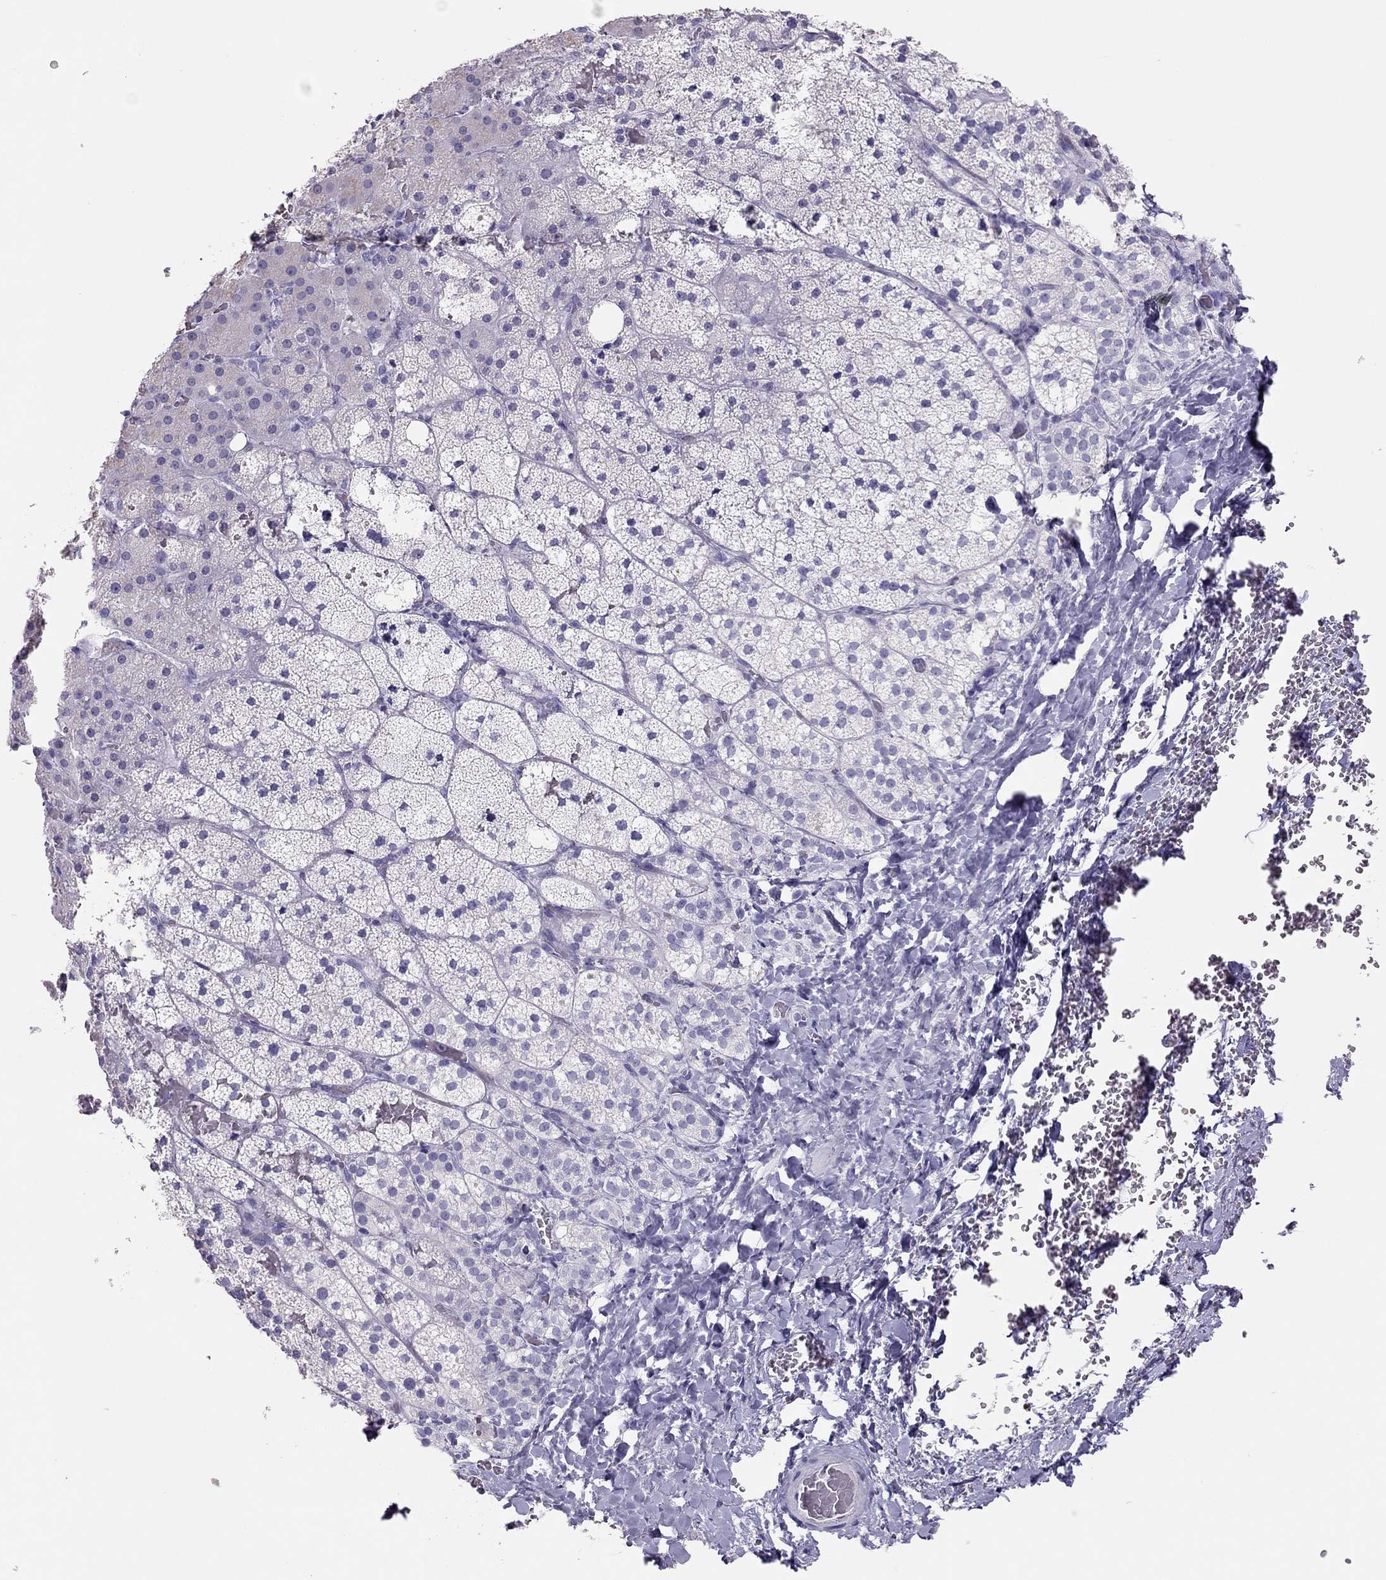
{"staining": {"intensity": "negative", "quantity": "none", "location": "none"}, "tissue": "adrenal gland", "cell_type": "Glandular cells", "image_type": "normal", "snomed": [{"axis": "morphology", "description": "Normal tissue, NOS"}, {"axis": "topography", "description": "Adrenal gland"}], "caption": "Immunohistochemistry (IHC) histopathology image of normal adrenal gland stained for a protein (brown), which reveals no positivity in glandular cells. The staining was performed using DAB (3,3'-diaminobenzidine) to visualize the protein expression in brown, while the nuclei were stained in blue with hematoxylin (Magnification: 20x).", "gene": "TSHB", "patient": {"sex": "male", "age": 53}}